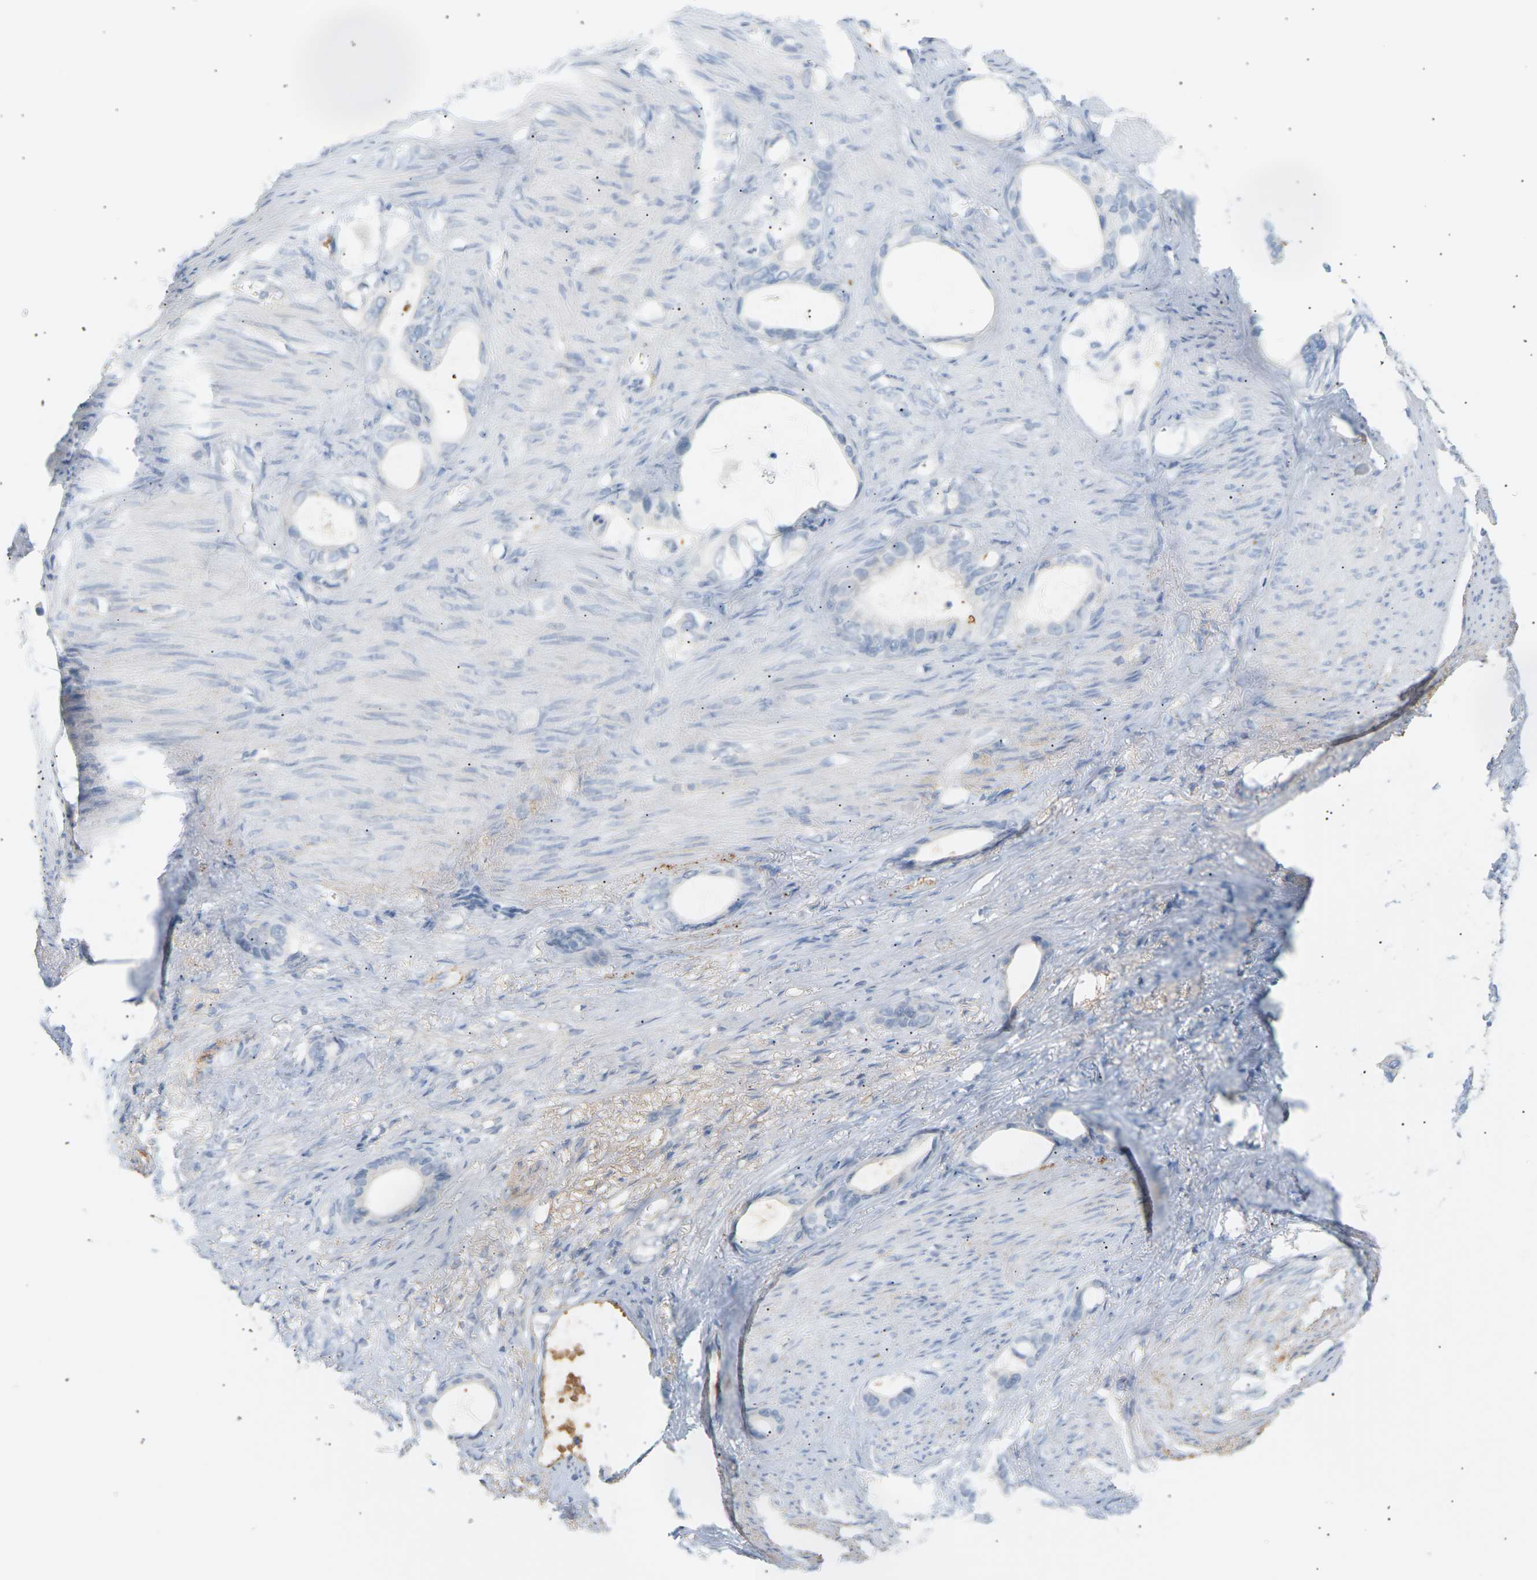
{"staining": {"intensity": "negative", "quantity": "none", "location": "none"}, "tissue": "stomach cancer", "cell_type": "Tumor cells", "image_type": "cancer", "snomed": [{"axis": "morphology", "description": "Adenocarcinoma, NOS"}, {"axis": "topography", "description": "Stomach"}], "caption": "Immunohistochemical staining of human stomach adenocarcinoma displays no significant expression in tumor cells.", "gene": "CLU", "patient": {"sex": "female", "age": 75}}